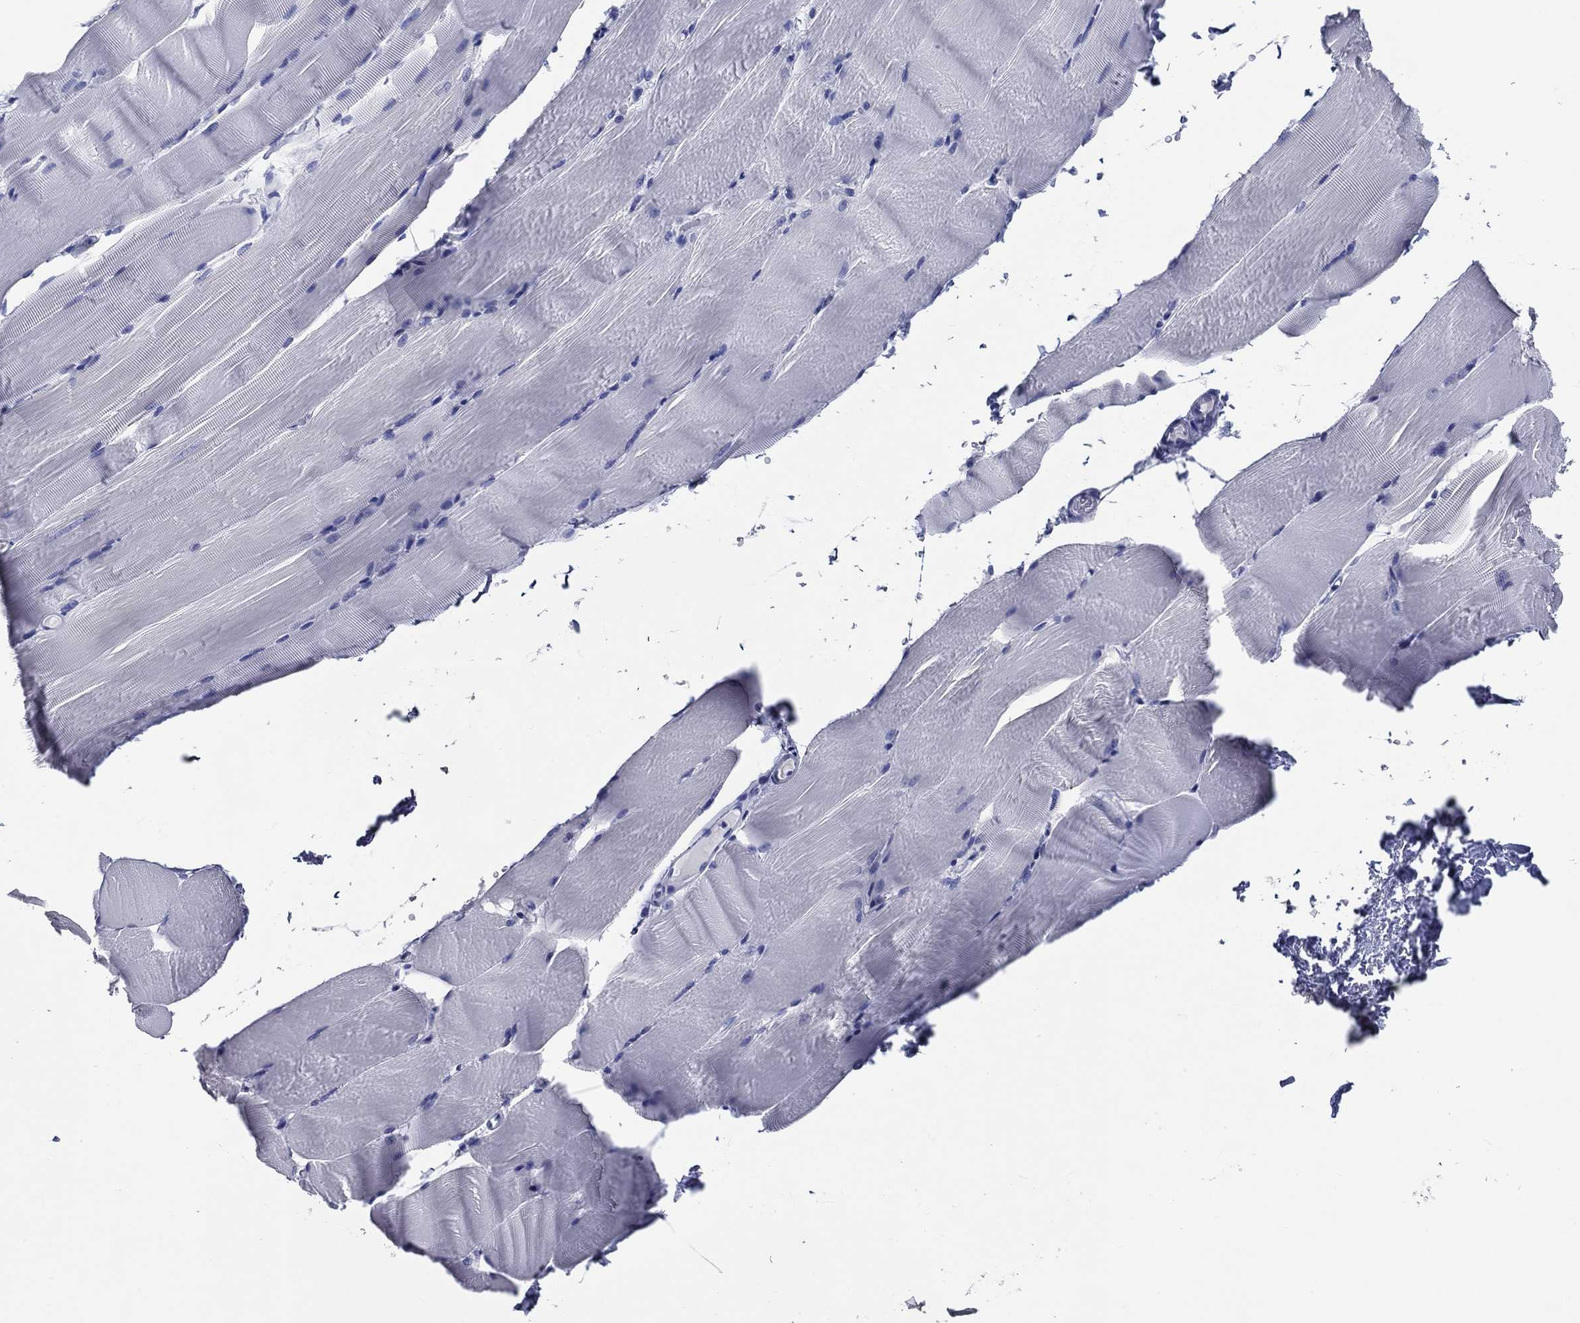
{"staining": {"intensity": "negative", "quantity": "none", "location": "none"}, "tissue": "skeletal muscle", "cell_type": "Myocytes", "image_type": "normal", "snomed": [{"axis": "morphology", "description": "Normal tissue, NOS"}, {"axis": "topography", "description": "Skeletal muscle"}], "caption": "The immunohistochemistry photomicrograph has no significant expression in myocytes of skeletal muscle.", "gene": "ACE2", "patient": {"sex": "female", "age": 37}}